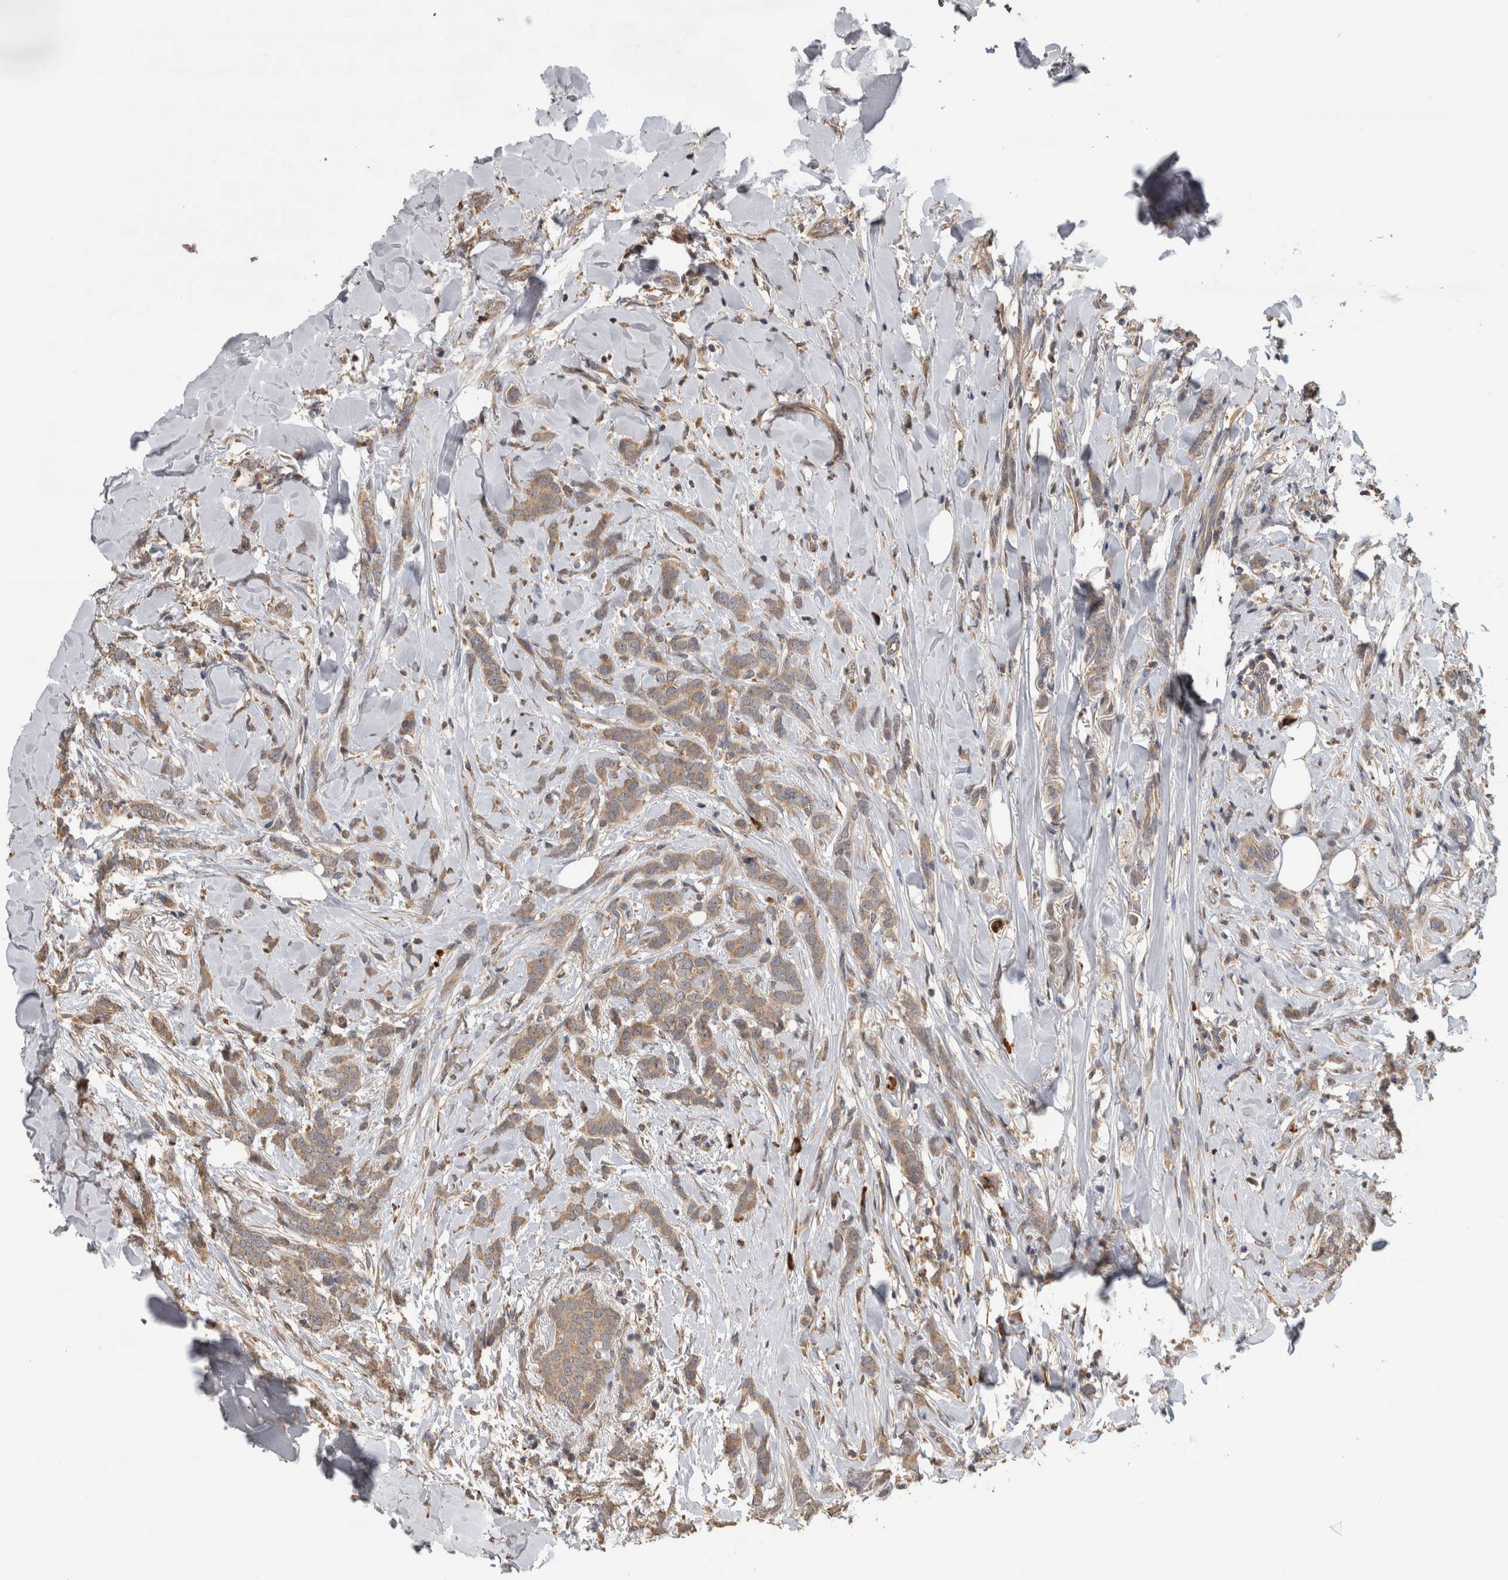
{"staining": {"intensity": "weak", "quantity": ">75%", "location": "cytoplasmic/membranous"}, "tissue": "breast cancer", "cell_type": "Tumor cells", "image_type": "cancer", "snomed": [{"axis": "morphology", "description": "Lobular carcinoma"}, {"axis": "topography", "description": "Skin"}, {"axis": "topography", "description": "Breast"}], "caption": "The micrograph shows immunohistochemical staining of breast cancer (lobular carcinoma). There is weak cytoplasmic/membranous positivity is appreciated in approximately >75% of tumor cells.", "gene": "TBCE", "patient": {"sex": "female", "age": 46}}